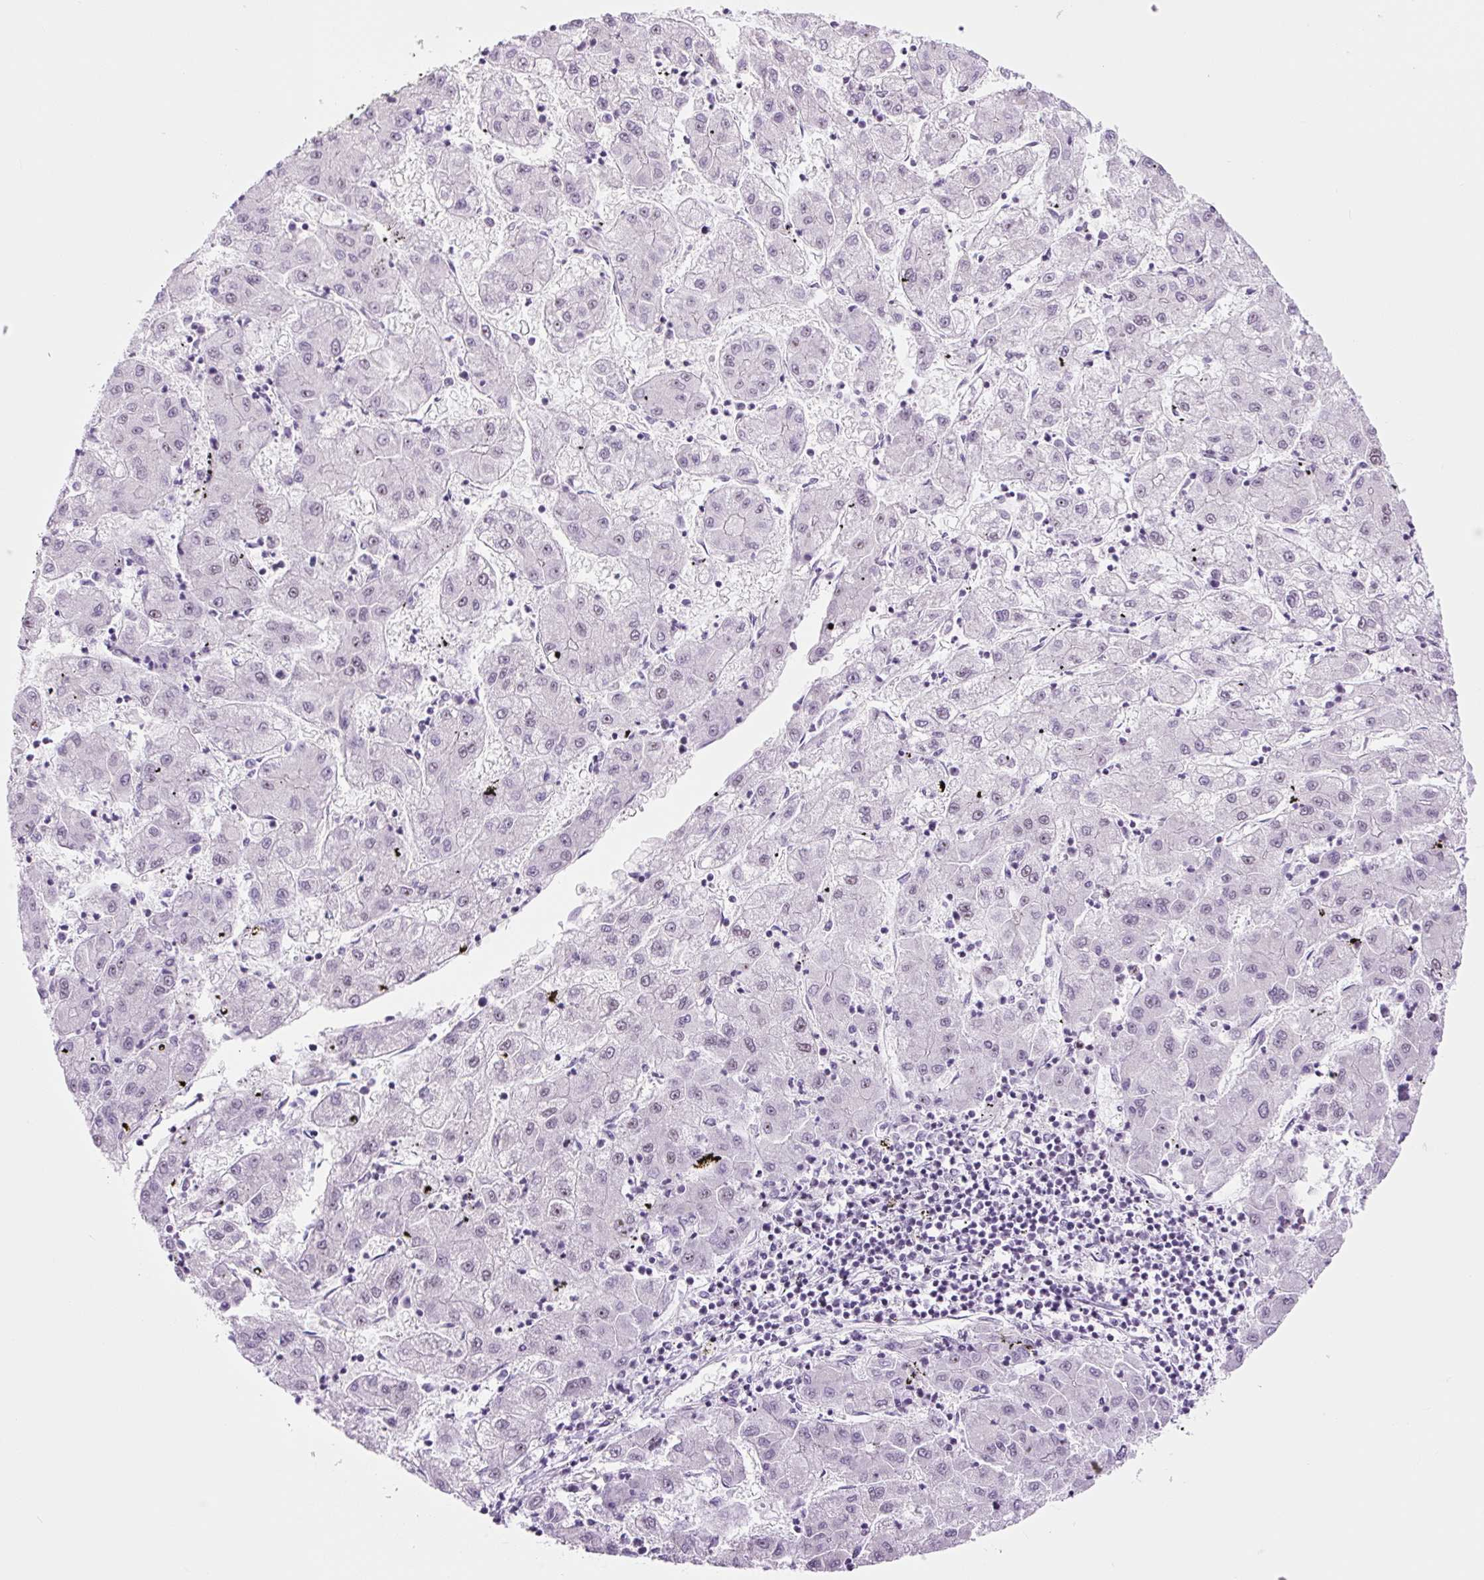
{"staining": {"intensity": "negative", "quantity": "none", "location": "none"}, "tissue": "liver cancer", "cell_type": "Tumor cells", "image_type": "cancer", "snomed": [{"axis": "morphology", "description": "Carcinoma, Hepatocellular, NOS"}, {"axis": "topography", "description": "Liver"}], "caption": "Tumor cells are negative for protein expression in human liver cancer (hepatocellular carcinoma). (Immunohistochemistry, brightfield microscopy, high magnification).", "gene": "RRS1", "patient": {"sex": "male", "age": 72}}